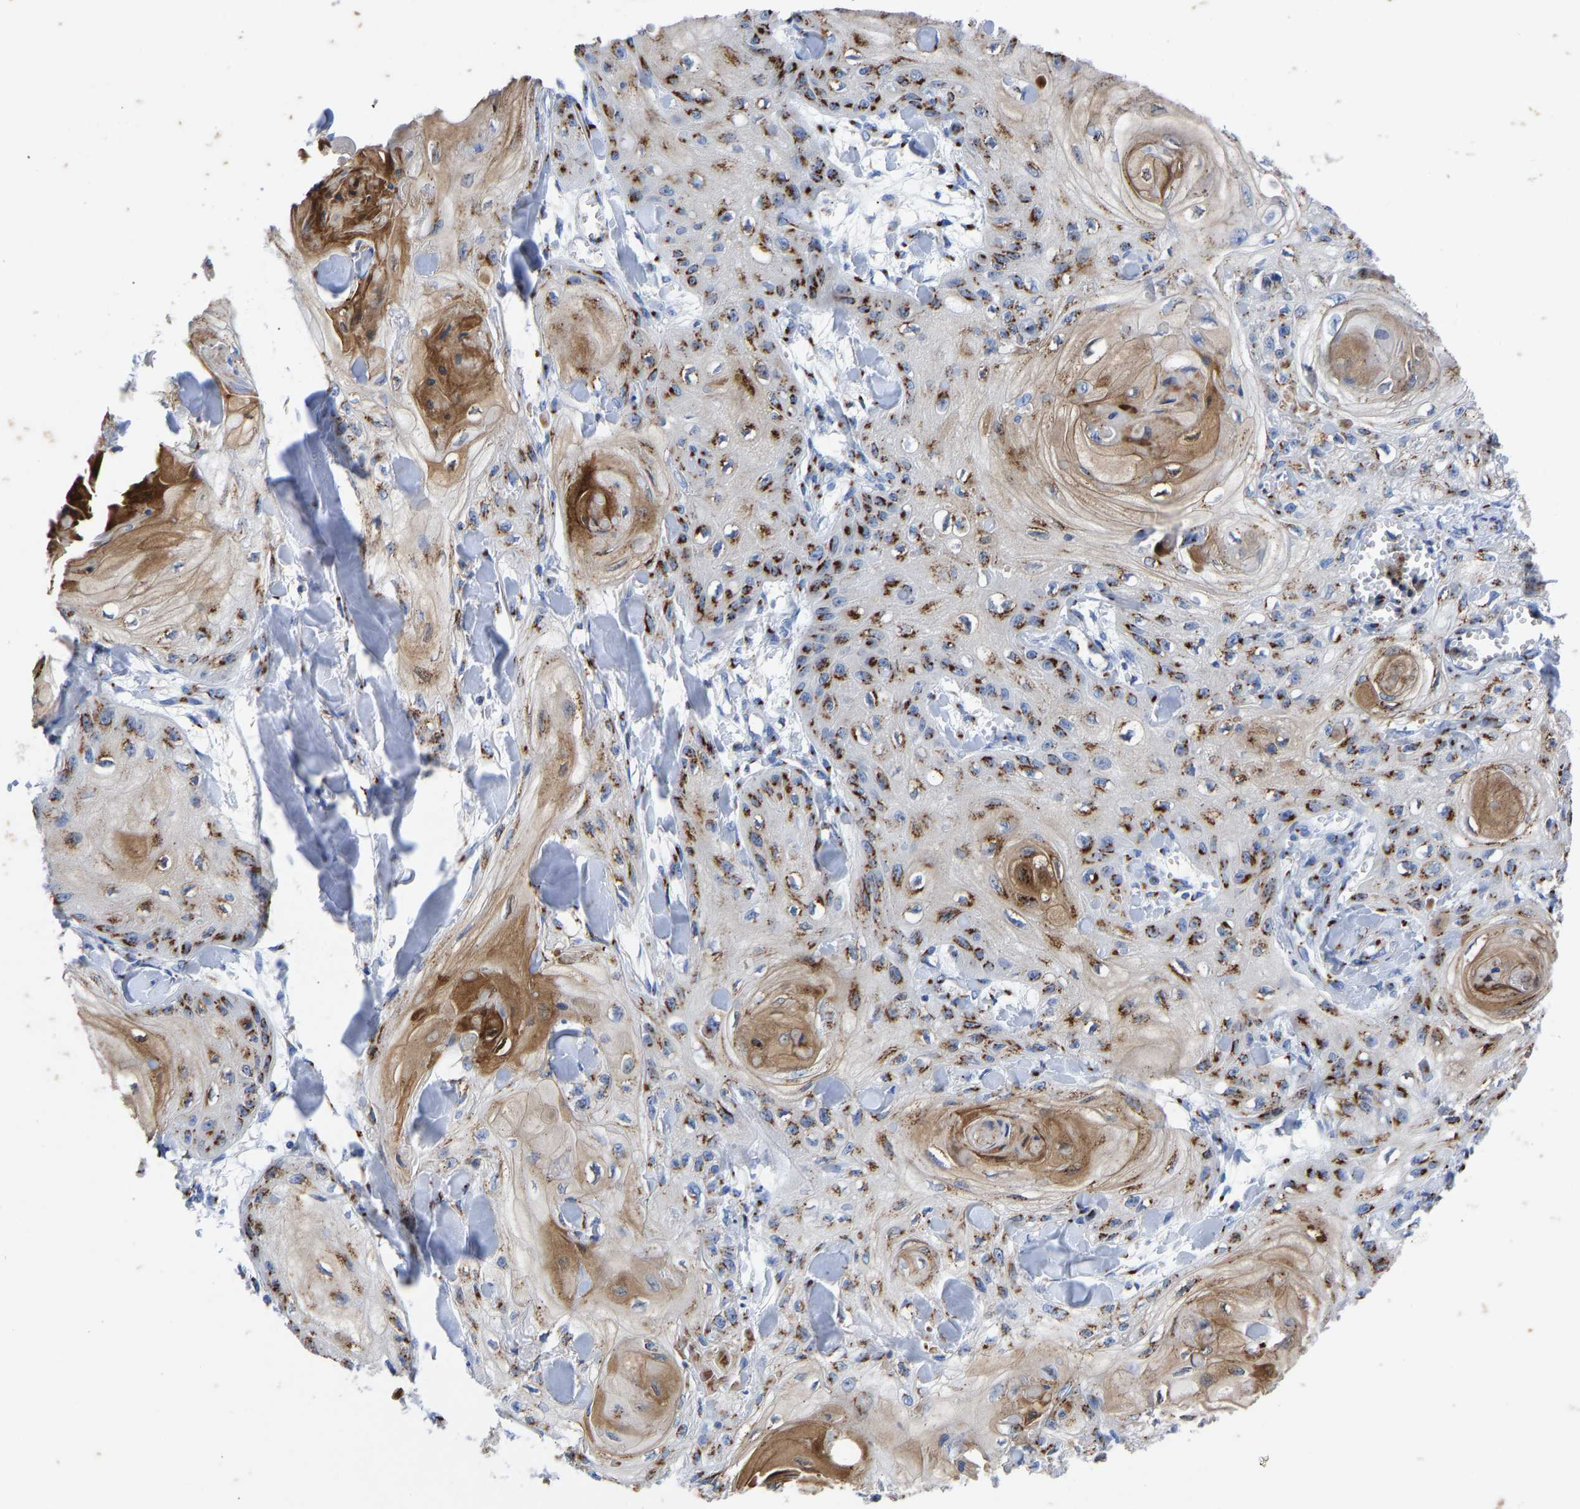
{"staining": {"intensity": "strong", "quantity": ">75%", "location": "cytoplasmic/membranous"}, "tissue": "skin cancer", "cell_type": "Tumor cells", "image_type": "cancer", "snomed": [{"axis": "morphology", "description": "Squamous cell carcinoma, NOS"}, {"axis": "topography", "description": "Skin"}], "caption": "Protein analysis of skin squamous cell carcinoma tissue shows strong cytoplasmic/membranous staining in approximately >75% of tumor cells.", "gene": "TMEM87A", "patient": {"sex": "male", "age": 74}}